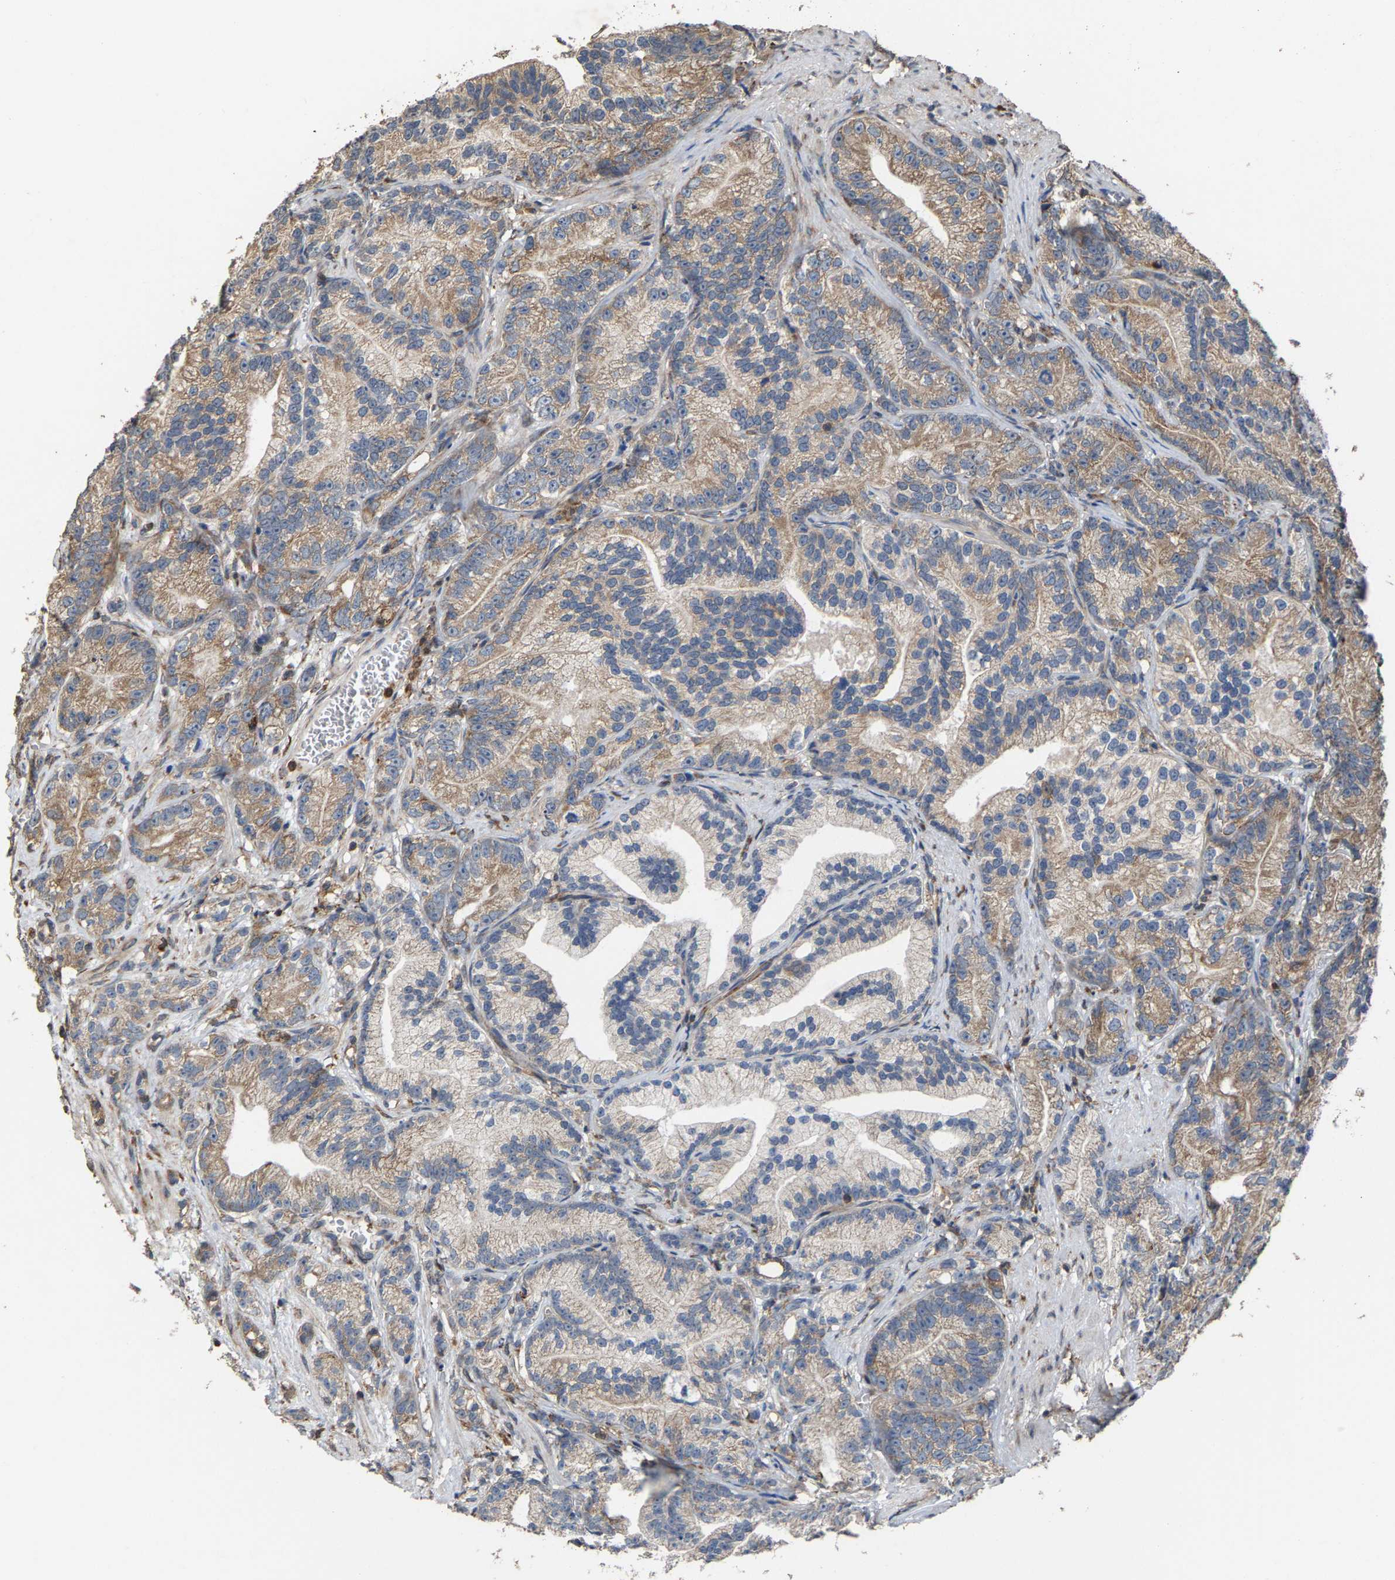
{"staining": {"intensity": "moderate", "quantity": ">75%", "location": "cytoplasmic/membranous"}, "tissue": "prostate cancer", "cell_type": "Tumor cells", "image_type": "cancer", "snomed": [{"axis": "morphology", "description": "Adenocarcinoma, Low grade"}, {"axis": "topography", "description": "Prostate"}], "caption": "Protein expression by immunohistochemistry (IHC) reveals moderate cytoplasmic/membranous staining in about >75% of tumor cells in prostate low-grade adenocarcinoma.", "gene": "FGD3", "patient": {"sex": "male", "age": 89}}